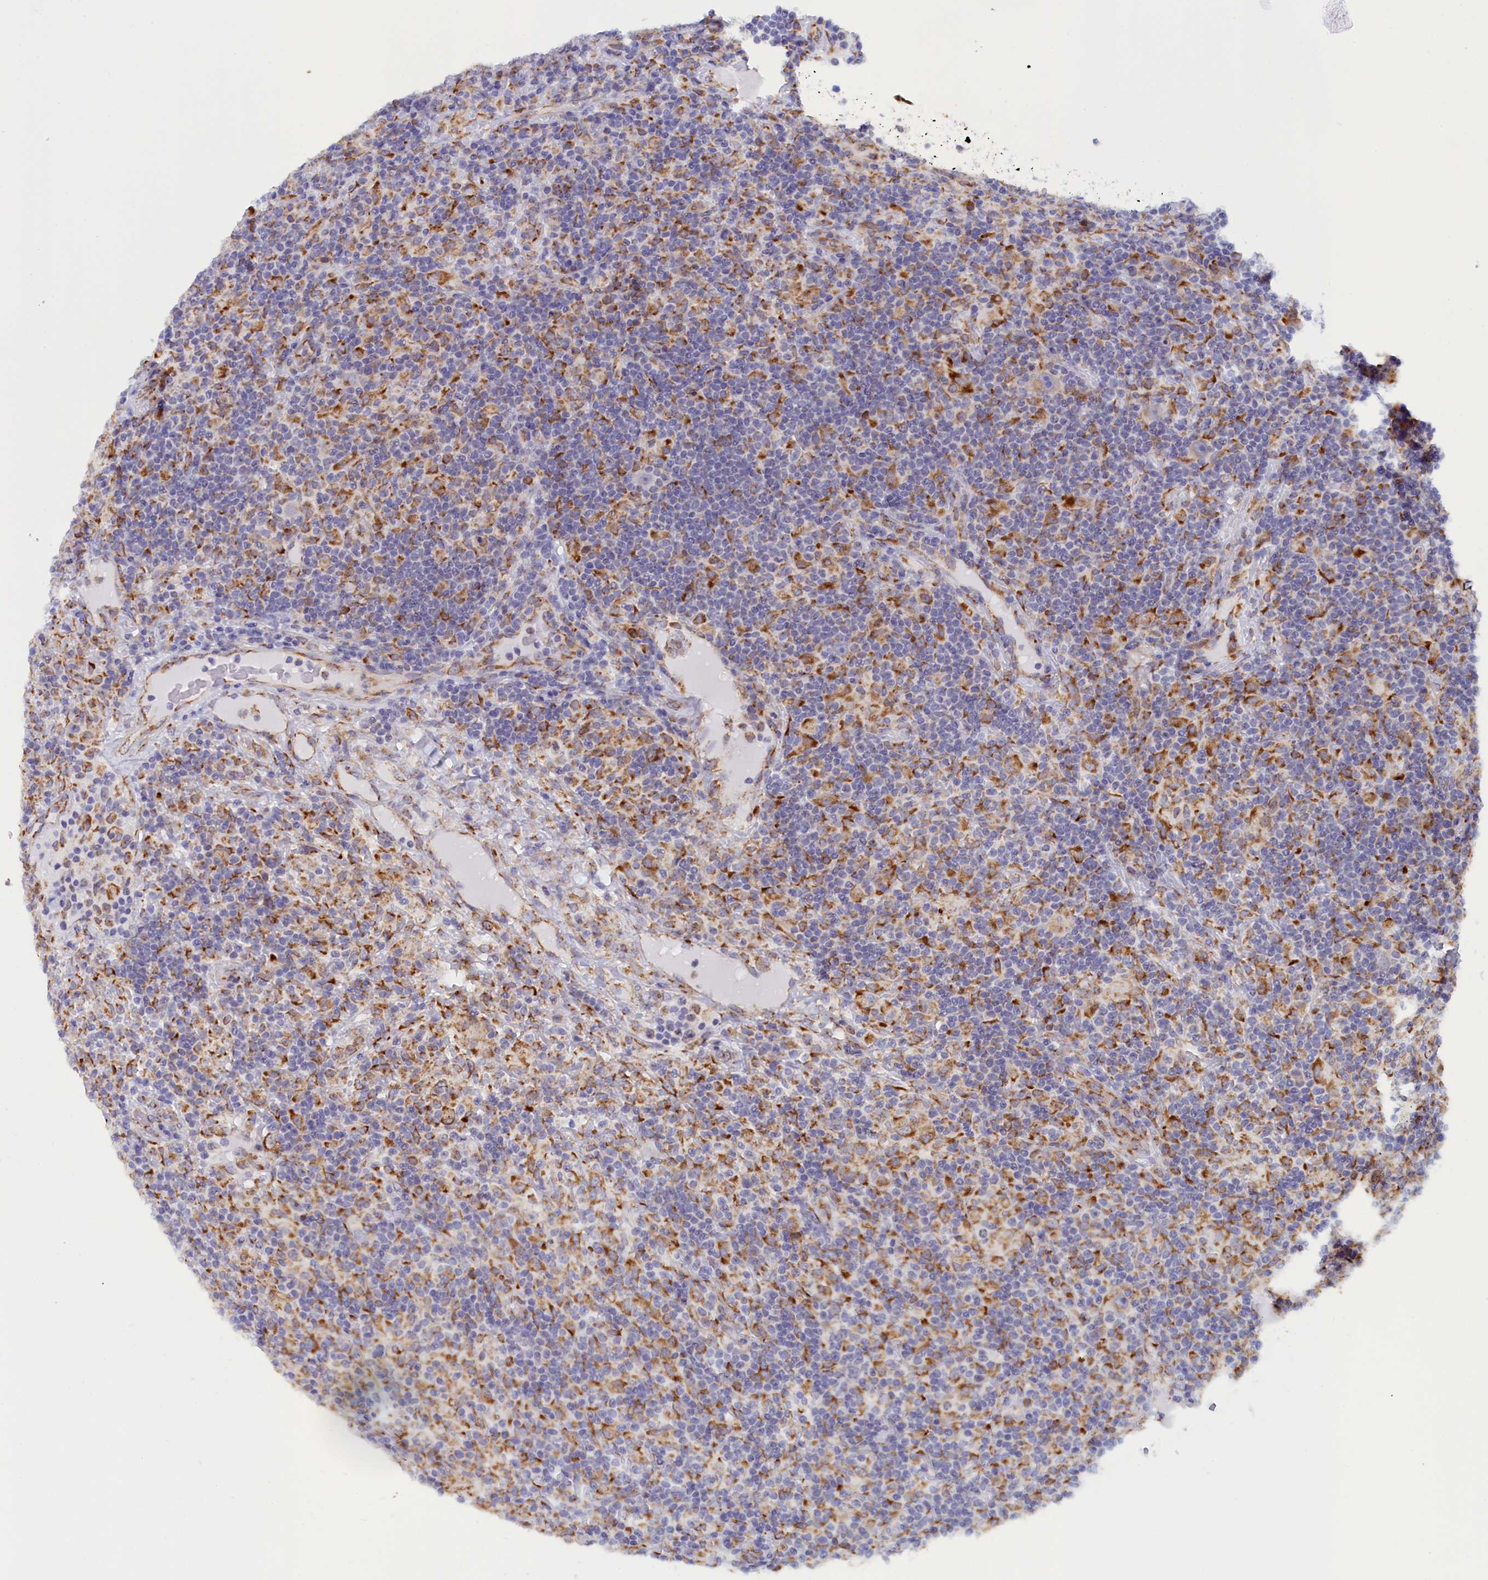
{"staining": {"intensity": "moderate", "quantity": "25%-75%", "location": "cytoplasmic/membranous"}, "tissue": "lymphoma", "cell_type": "Tumor cells", "image_type": "cancer", "snomed": [{"axis": "morphology", "description": "Hodgkin's disease, NOS"}, {"axis": "topography", "description": "Lymph node"}], "caption": "Immunohistochemistry (DAB (3,3'-diaminobenzidine)) staining of Hodgkin's disease displays moderate cytoplasmic/membranous protein staining in about 25%-75% of tumor cells.", "gene": "CCDC68", "patient": {"sex": "male", "age": 70}}